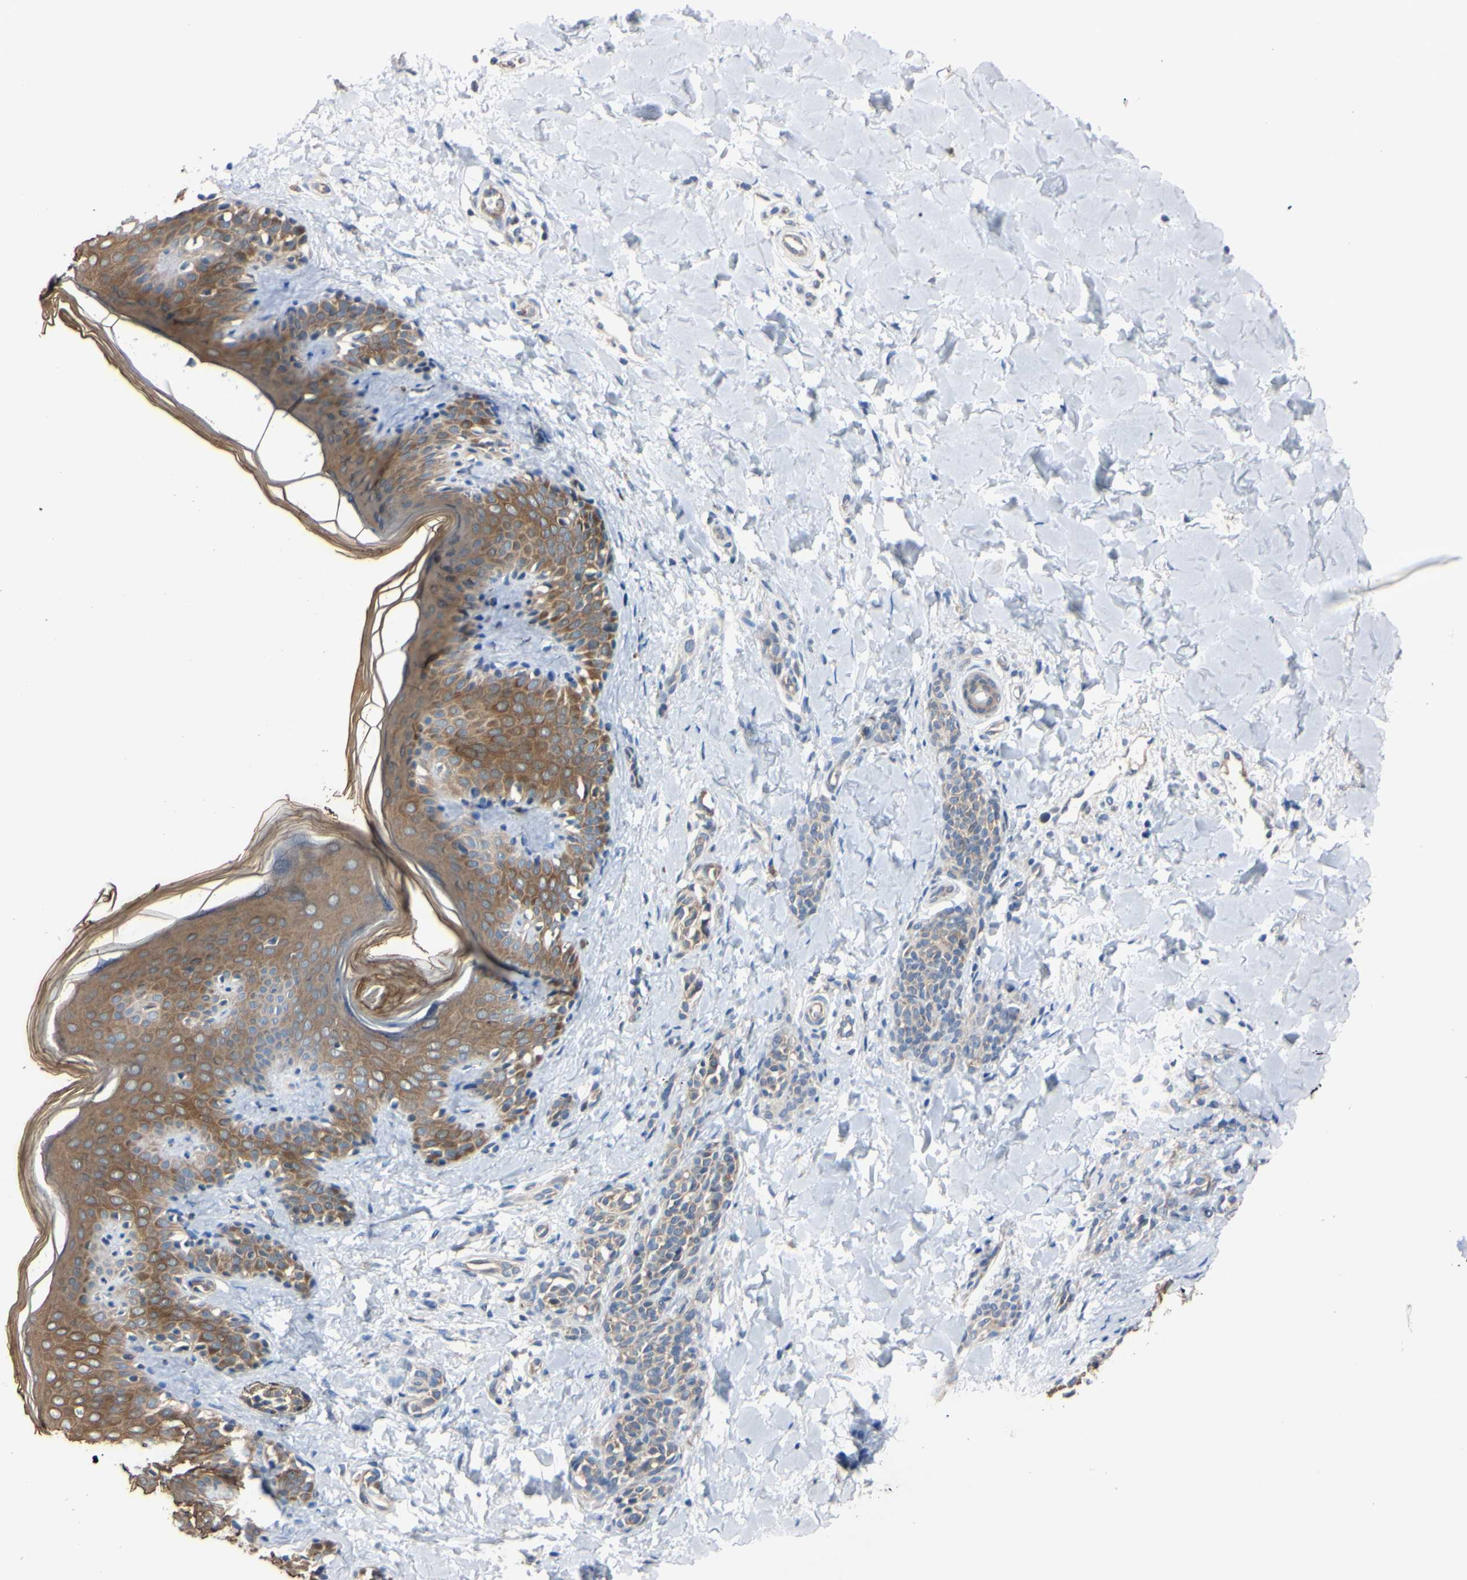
{"staining": {"intensity": "negative", "quantity": "none", "location": "none"}, "tissue": "skin", "cell_type": "Fibroblasts", "image_type": "normal", "snomed": [{"axis": "morphology", "description": "Normal tissue, NOS"}, {"axis": "topography", "description": "Skin"}], "caption": "IHC photomicrograph of unremarkable skin: skin stained with DAB (3,3'-diaminobenzidine) exhibits no significant protein staining in fibroblasts. Brightfield microscopy of immunohistochemistry stained with DAB (brown) and hematoxylin (blue), captured at high magnification.", "gene": "RARS1", "patient": {"sex": "male", "age": 16}}